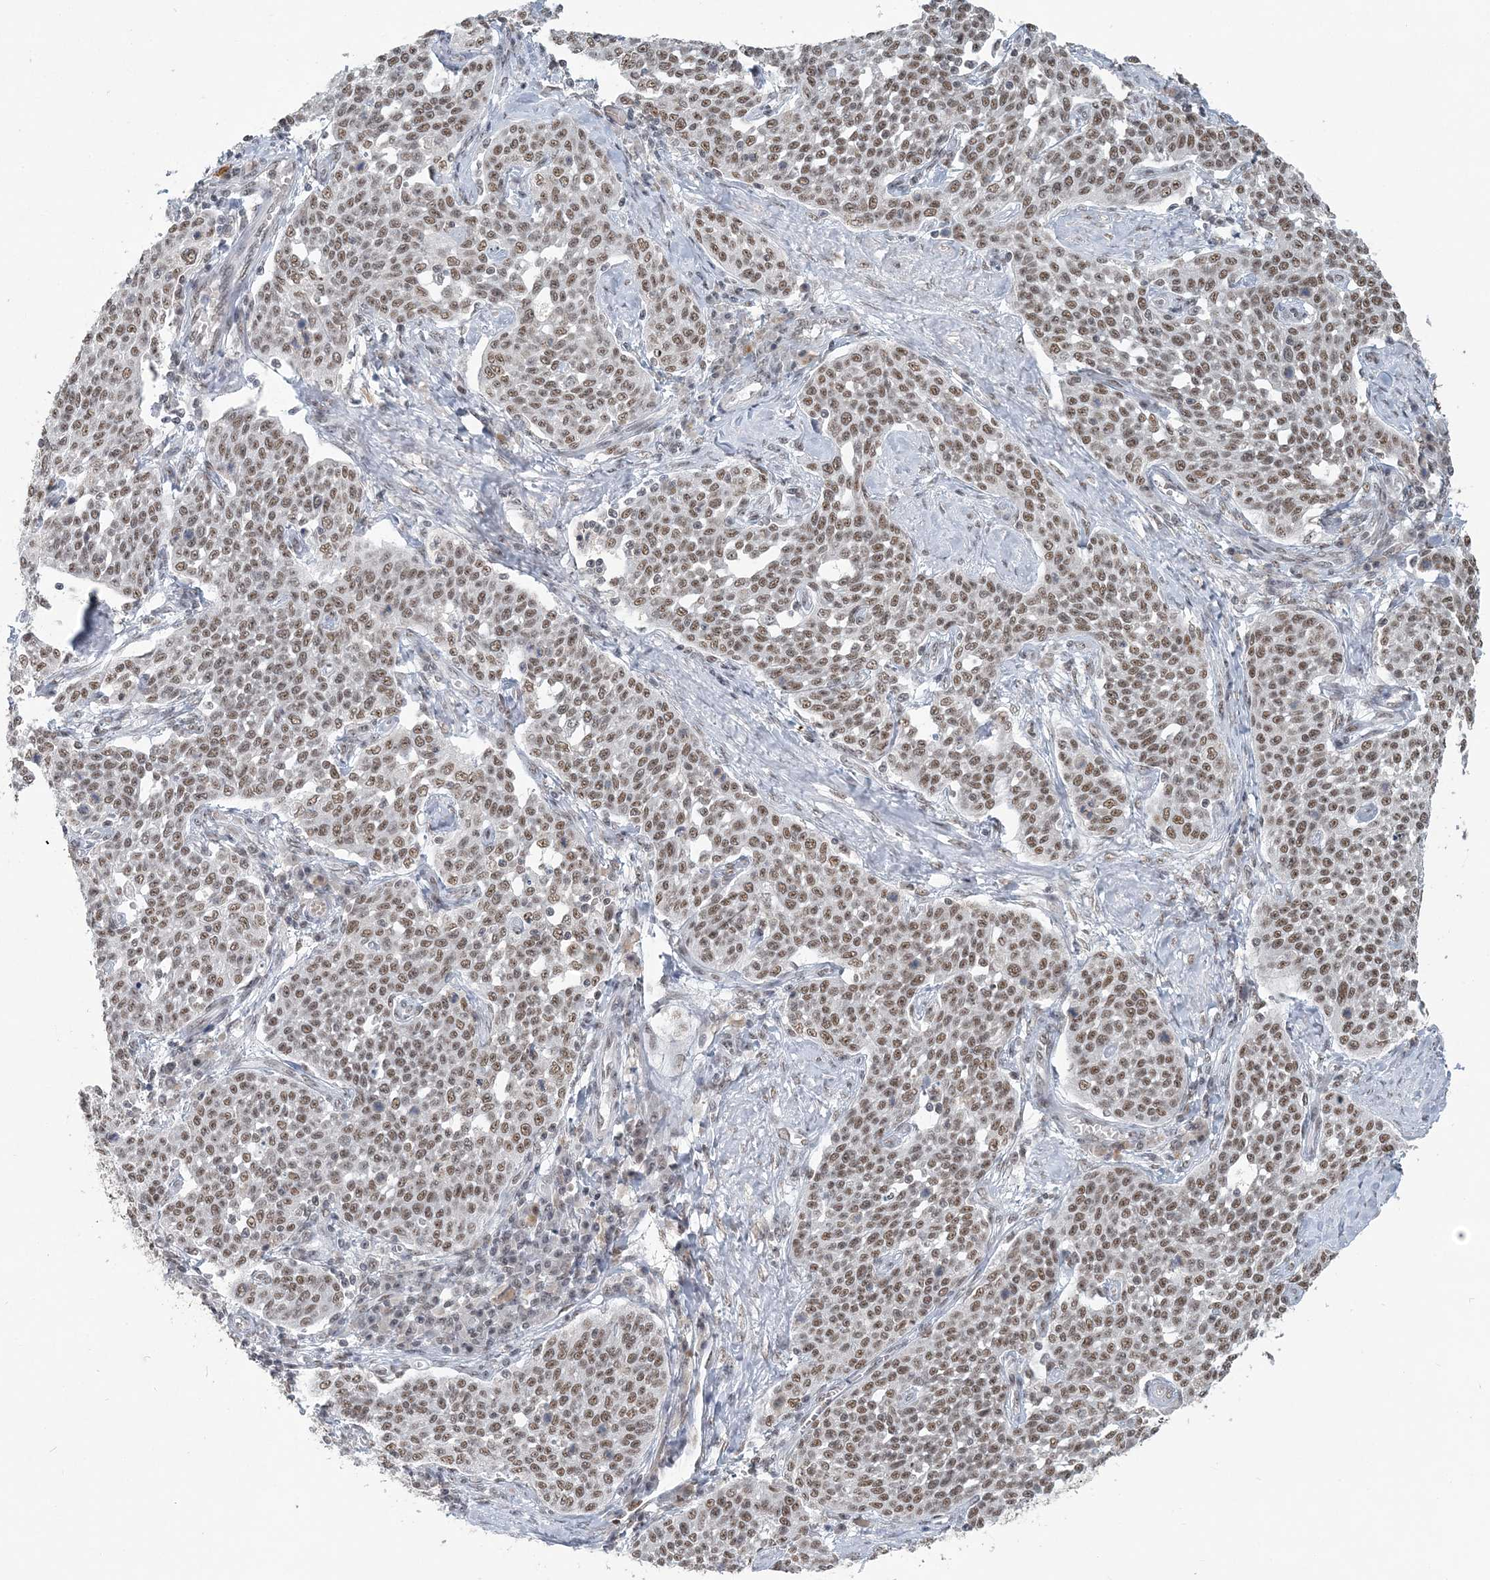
{"staining": {"intensity": "moderate", "quantity": ">75%", "location": "nuclear"}, "tissue": "cervical cancer", "cell_type": "Tumor cells", "image_type": "cancer", "snomed": [{"axis": "morphology", "description": "Squamous cell carcinoma, NOS"}, {"axis": "topography", "description": "Cervix"}], "caption": "DAB (3,3'-diaminobenzidine) immunohistochemical staining of human squamous cell carcinoma (cervical) displays moderate nuclear protein staining in approximately >75% of tumor cells. (DAB (3,3'-diaminobenzidine) IHC with brightfield microscopy, high magnification).", "gene": "PLRG1", "patient": {"sex": "female", "age": 34}}